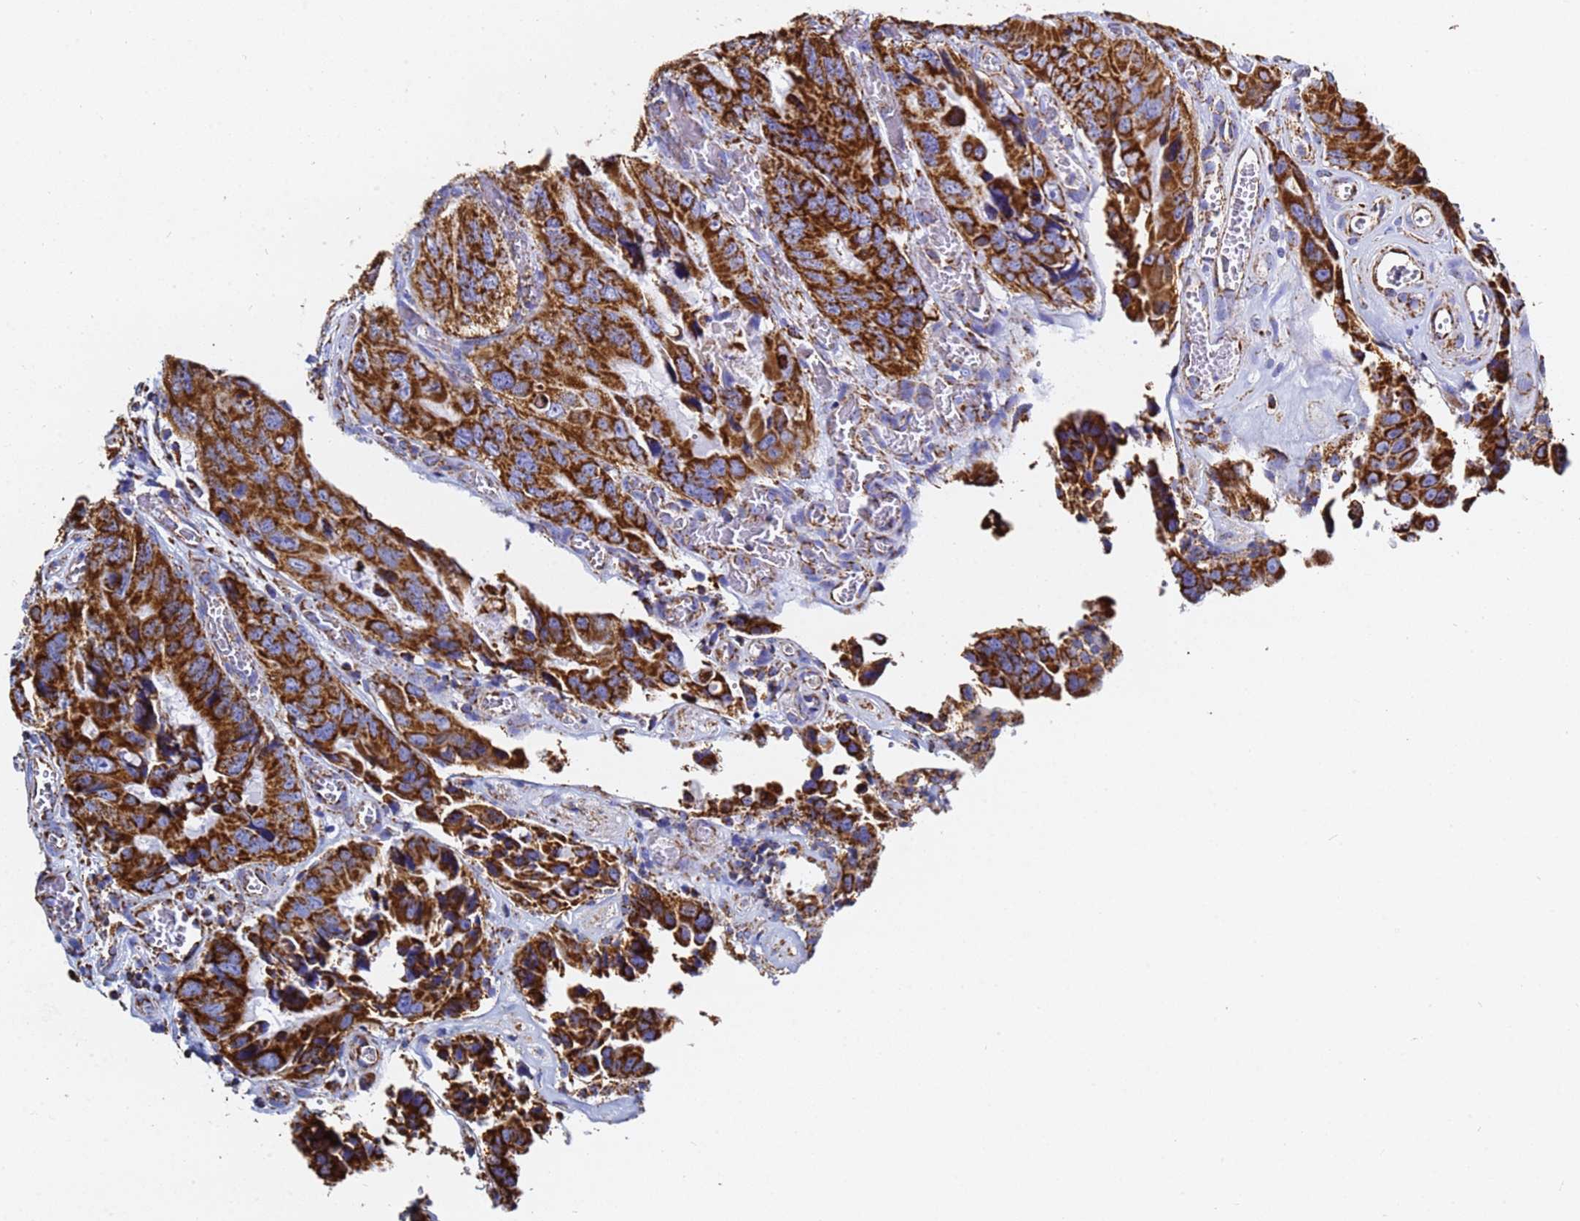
{"staining": {"intensity": "strong", "quantity": ">75%", "location": "cytoplasmic/membranous"}, "tissue": "colorectal cancer", "cell_type": "Tumor cells", "image_type": "cancer", "snomed": [{"axis": "morphology", "description": "Adenocarcinoma, NOS"}, {"axis": "topography", "description": "Colon"}], "caption": "The immunohistochemical stain shows strong cytoplasmic/membranous expression in tumor cells of adenocarcinoma (colorectal) tissue. Ihc stains the protein of interest in brown and the nuclei are stained blue.", "gene": "PHB2", "patient": {"sex": "male", "age": 84}}